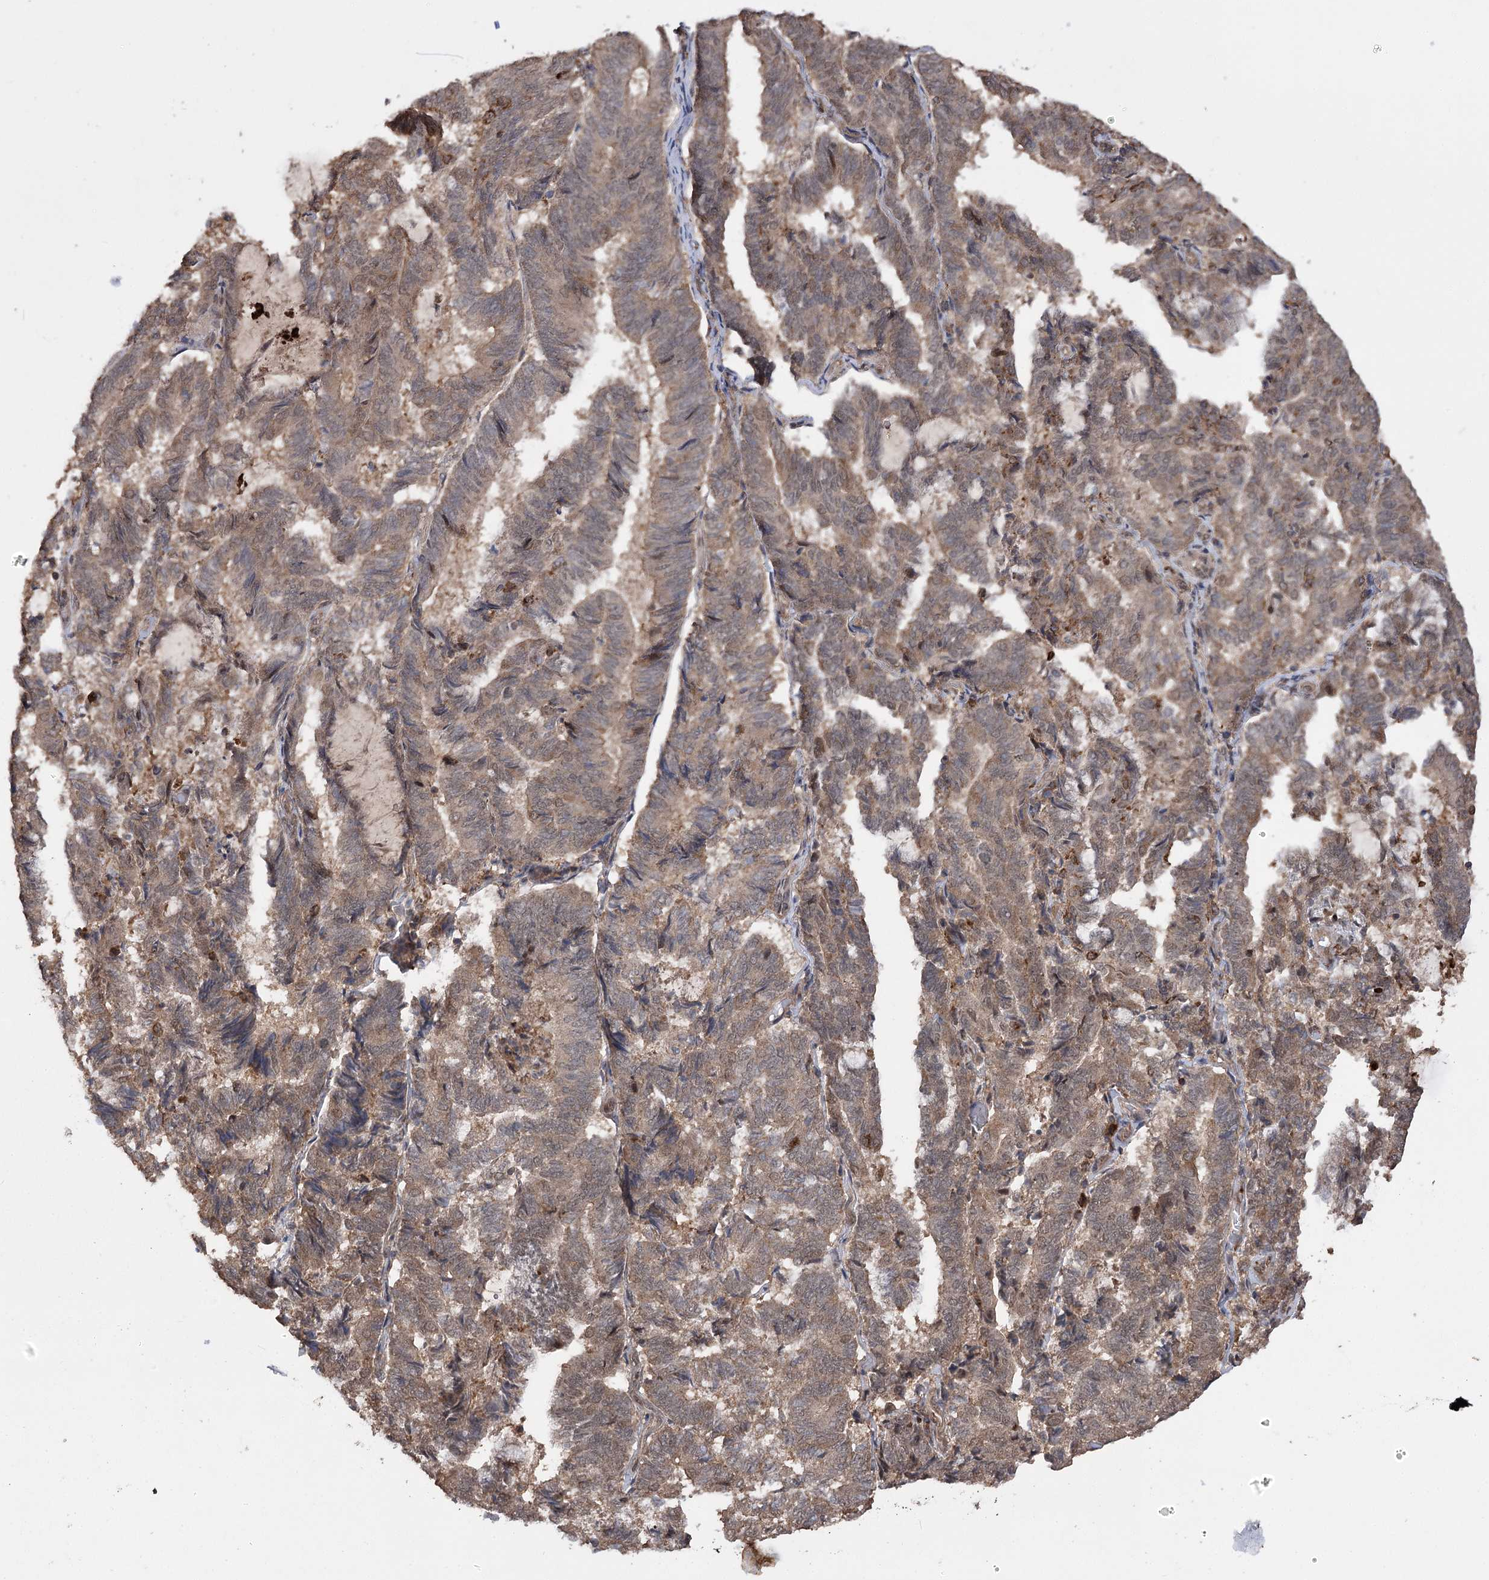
{"staining": {"intensity": "moderate", "quantity": ">75%", "location": "cytoplasmic/membranous,nuclear"}, "tissue": "endometrial cancer", "cell_type": "Tumor cells", "image_type": "cancer", "snomed": [{"axis": "morphology", "description": "Adenocarcinoma, NOS"}, {"axis": "topography", "description": "Endometrium"}], "caption": "Human adenocarcinoma (endometrial) stained with a brown dye demonstrates moderate cytoplasmic/membranous and nuclear positive positivity in about >75% of tumor cells.", "gene": "TENM2", "patient": {"sex": "female", "age": 80}}